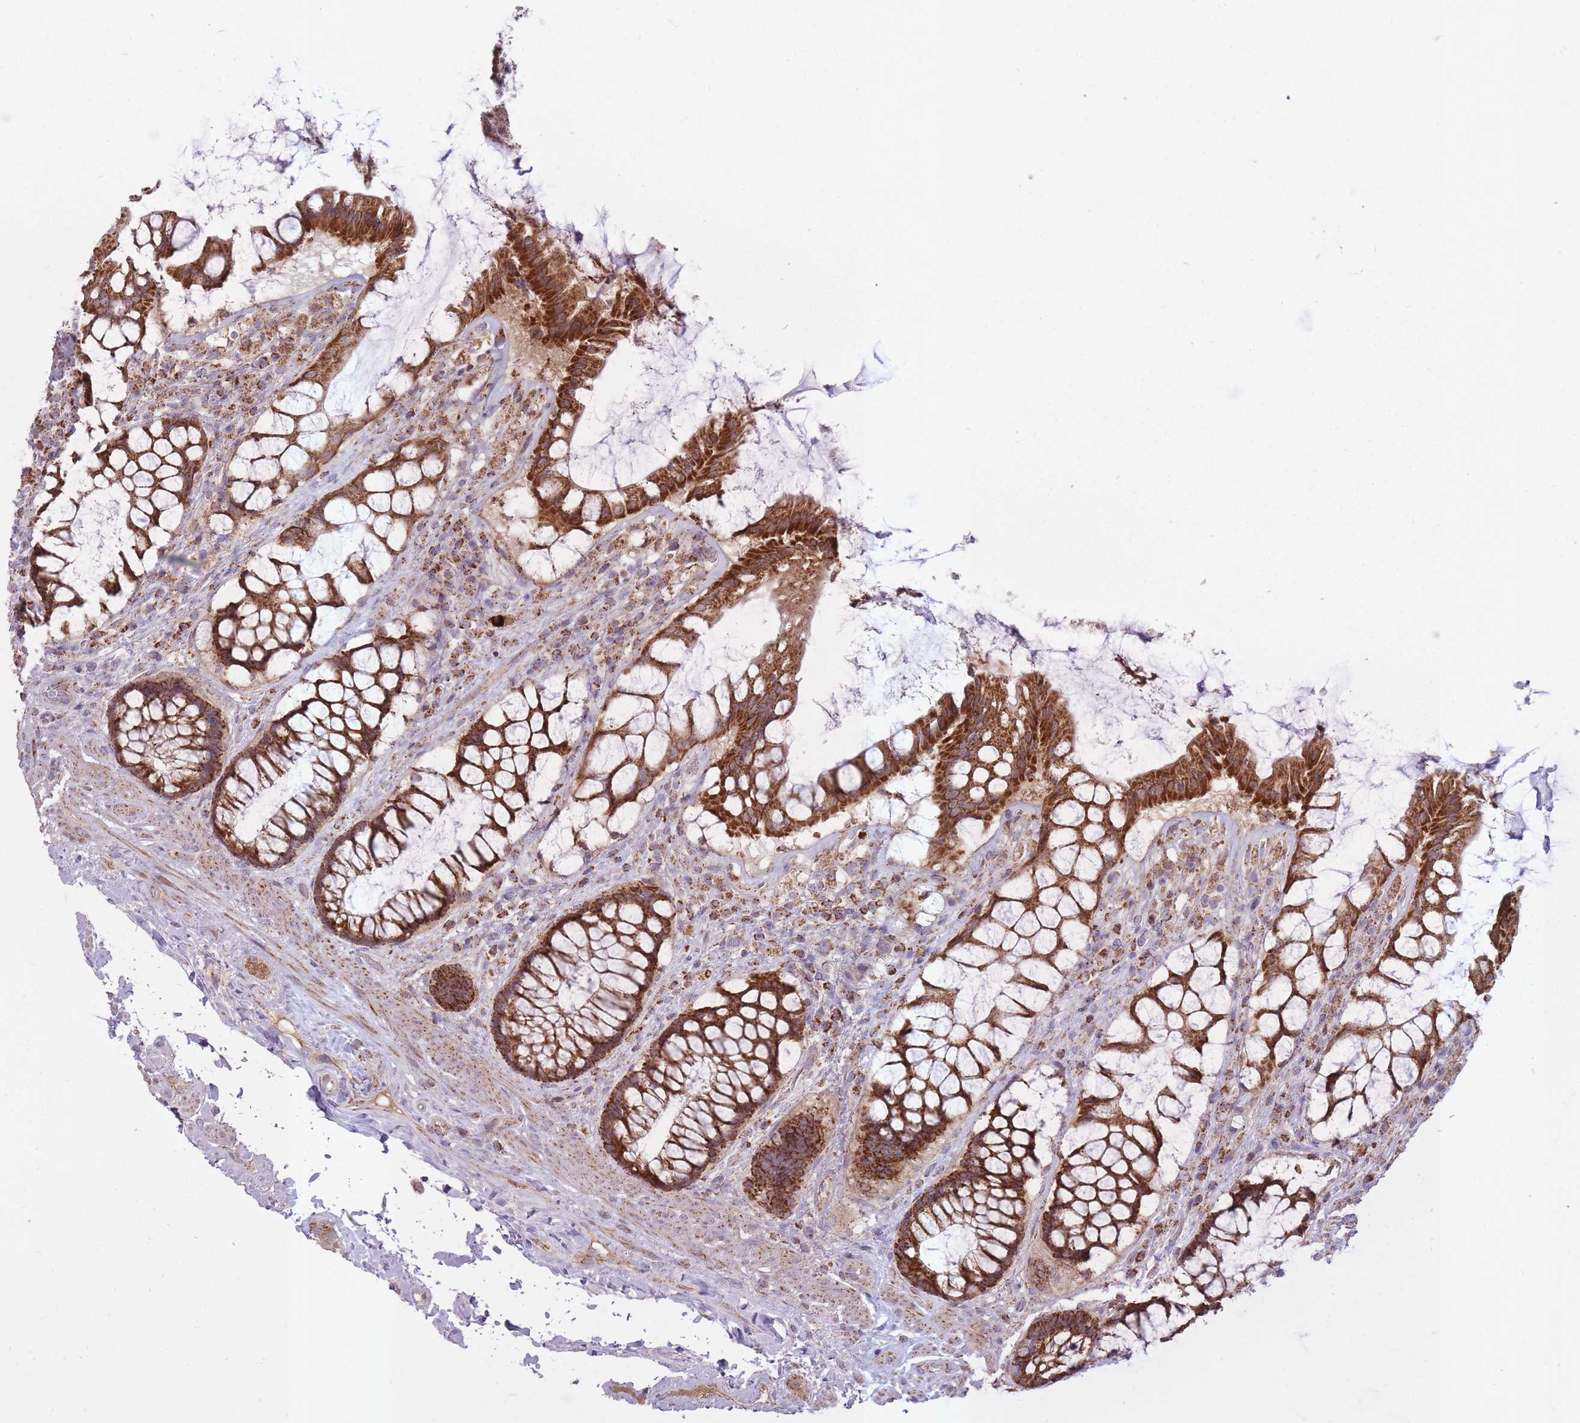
{"staining": {"intensity": "strong", "quantity": ">75%", "location": "cytoplasmic/membranous"}, "tissue": "rectum", "cell_type": "Glandular cells", "image_type": "normal", "snomed": [{"axis": "morphology", "description": "Normal tissue, NOS"}, {"axis": "topography", "description": "Rectum"}], "caption": "Protein expression analysis of normal human rectum reveals strong cytoplasmic/membranous expression in about >75% of glandular cells. The protein of interest is stained brown, and the nuclei are stained in blue (DAB (3,3'-diaminobenzidine) IHC with brightfield microscopy, high magnification).", "gene": "LIN7C", "patient": {"sex": "female", "age": 58}}